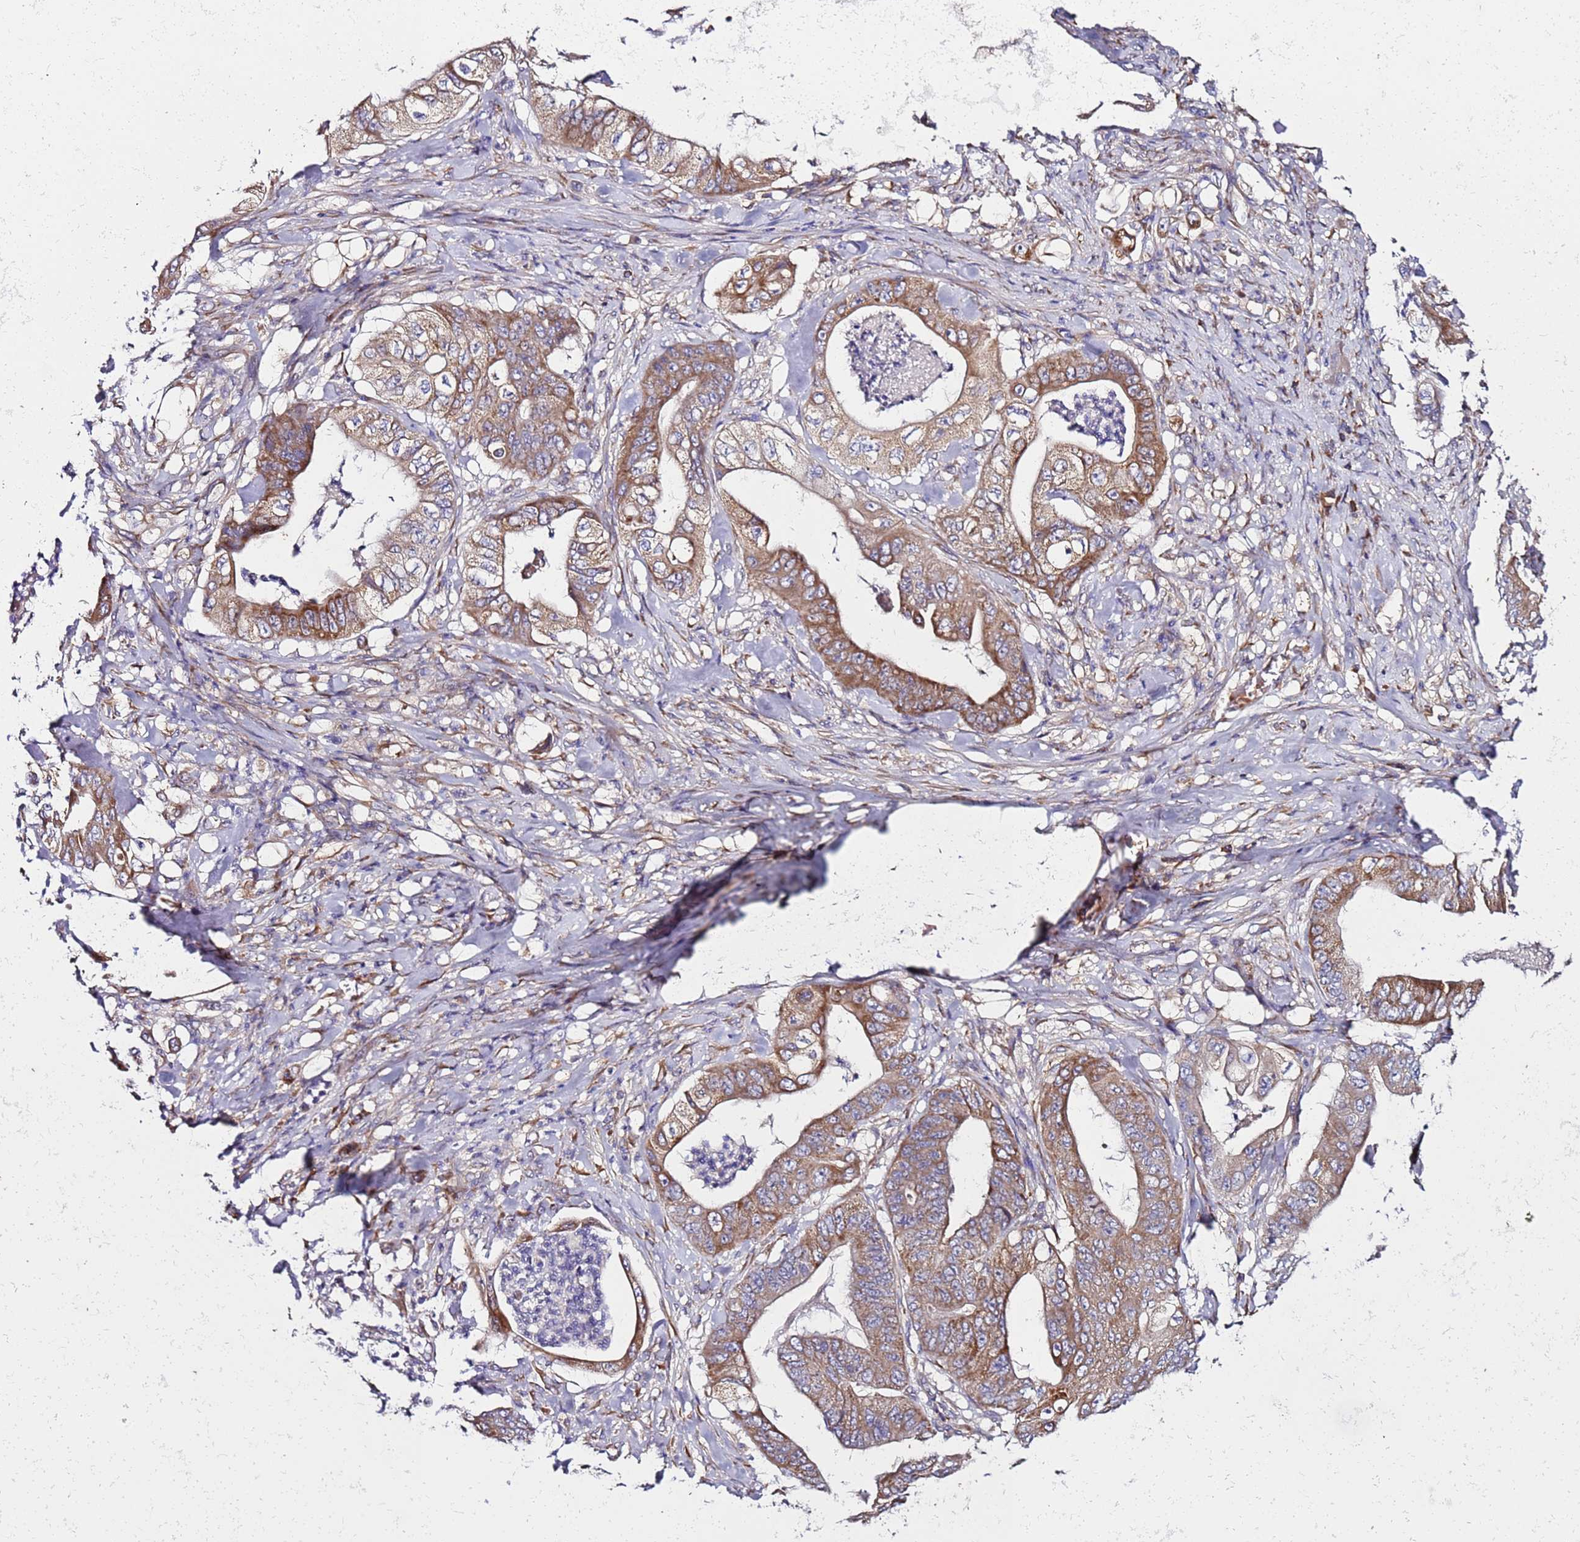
{"staining": {"intensity": "moderate", "quantity": ">75%", "location": "cytoplasmic/membranous"}, "tissue": "stomach cancer", "cell_type": "Tumor cells", "image_type": "cancer", "snomed": [{"axis": "morphology", "description": "Adenocarcinoma, NOS"}, {"axis": "topography", "description": "Stomach"}], "caption": "High-power microscopy captured an immunohistochemistry (IHC) image of stomach cancer, revealing moderate cytoplasmic/membranous expression in approximately >75% of tumor cells.", "gene": "C19orf12", "patient": {"sex": "female", "age": 73}}